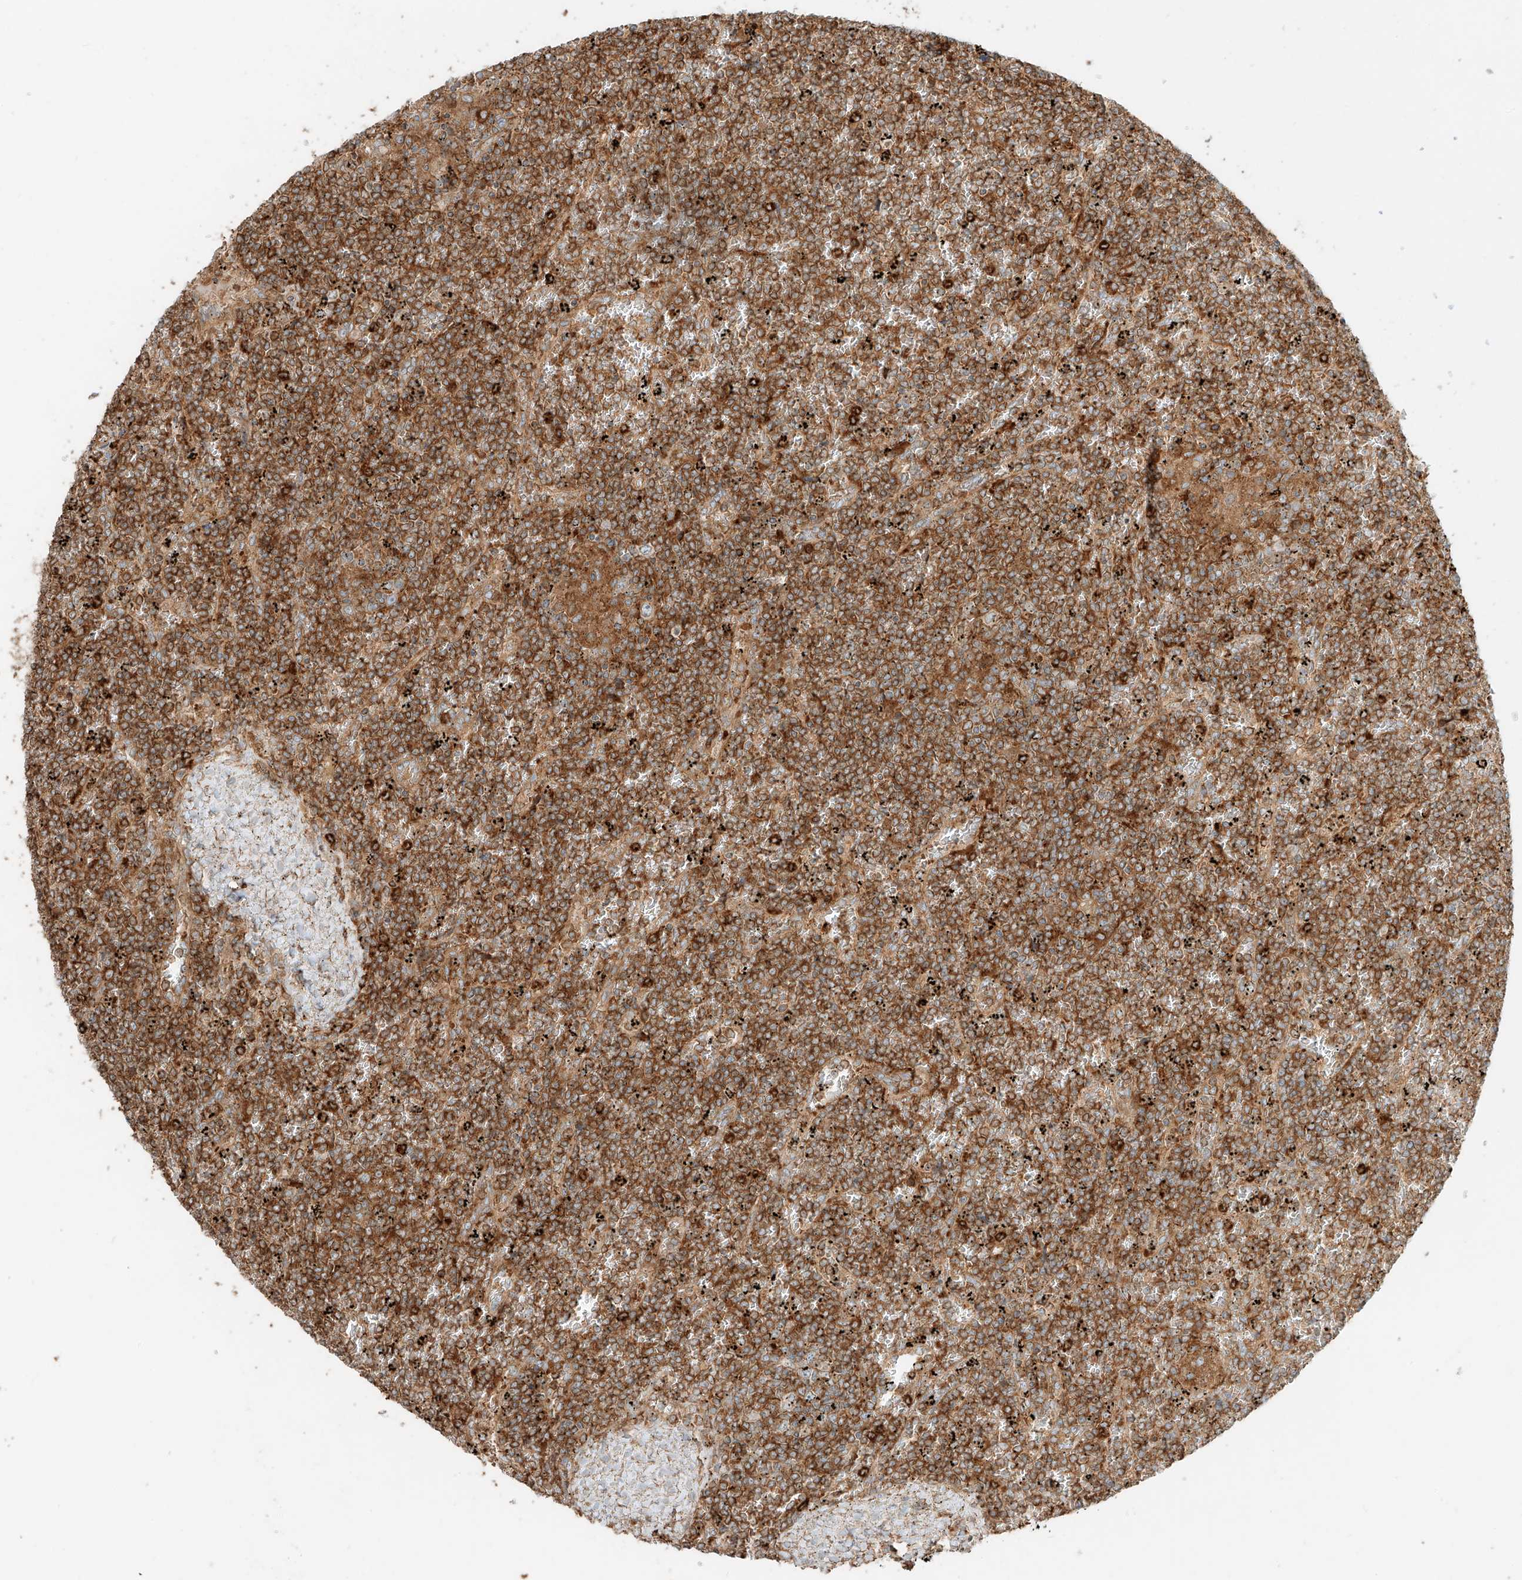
{"staining": {"intensity": "strong", "quantity": ">75%", "location": "cytoplasmic/membranous"}, "tissue": "lymphoma", "cell_type": "Tumor cells", "image_type": "cancer", "snomed": [{"axis": "morphology", "description": "Malignant lymphoma, non-Hodgkin's type, Low grade"}, {"axis": "topography", "description": "Spleen"}], "caption": "DAB immunohistochemical staining of lymphoma demonstrates strong cytoplasmic/membranous protein expression in approximately >75% of tumor cells.", "gene": "CCDC115", "patient": {"sex": "female", "age": 19}}